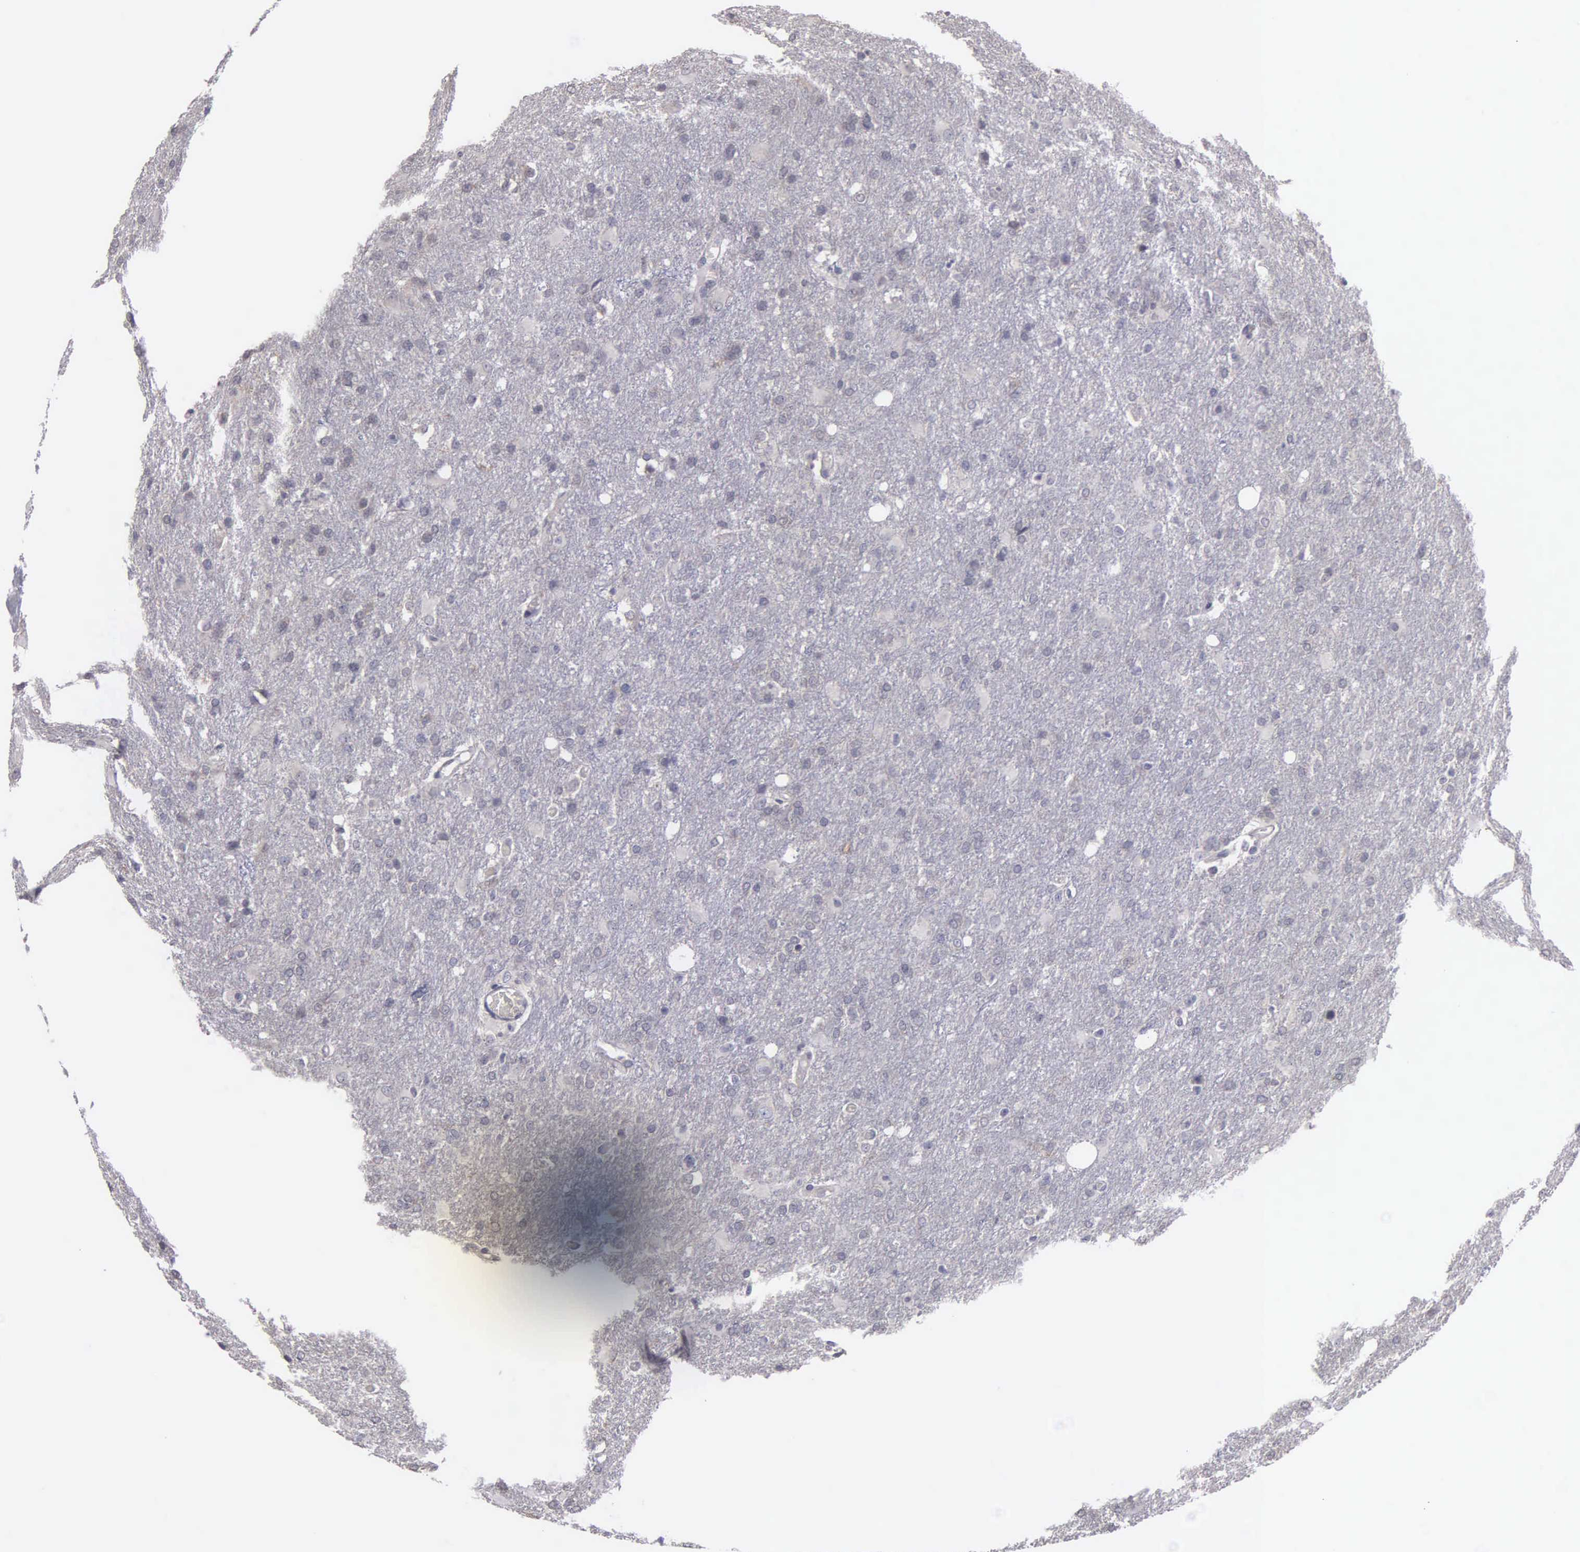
{"staining": {"intensity": "negative", "quantity": "none", "location": "none"}, "tissue": "glioma", "cell_type": "Tumor cells", "image_type": "cancer", "snomed": [{"axis": "morphology", "description": "Glioma, malignant, High grade"}, {"axis": "topography", "description": "Brain"}], "caption": "Micrograph shows no significant protein positivity in tumor cells of glioma.", "gene": "BRD1", "patient": {"sex": "male", "age": 68}}